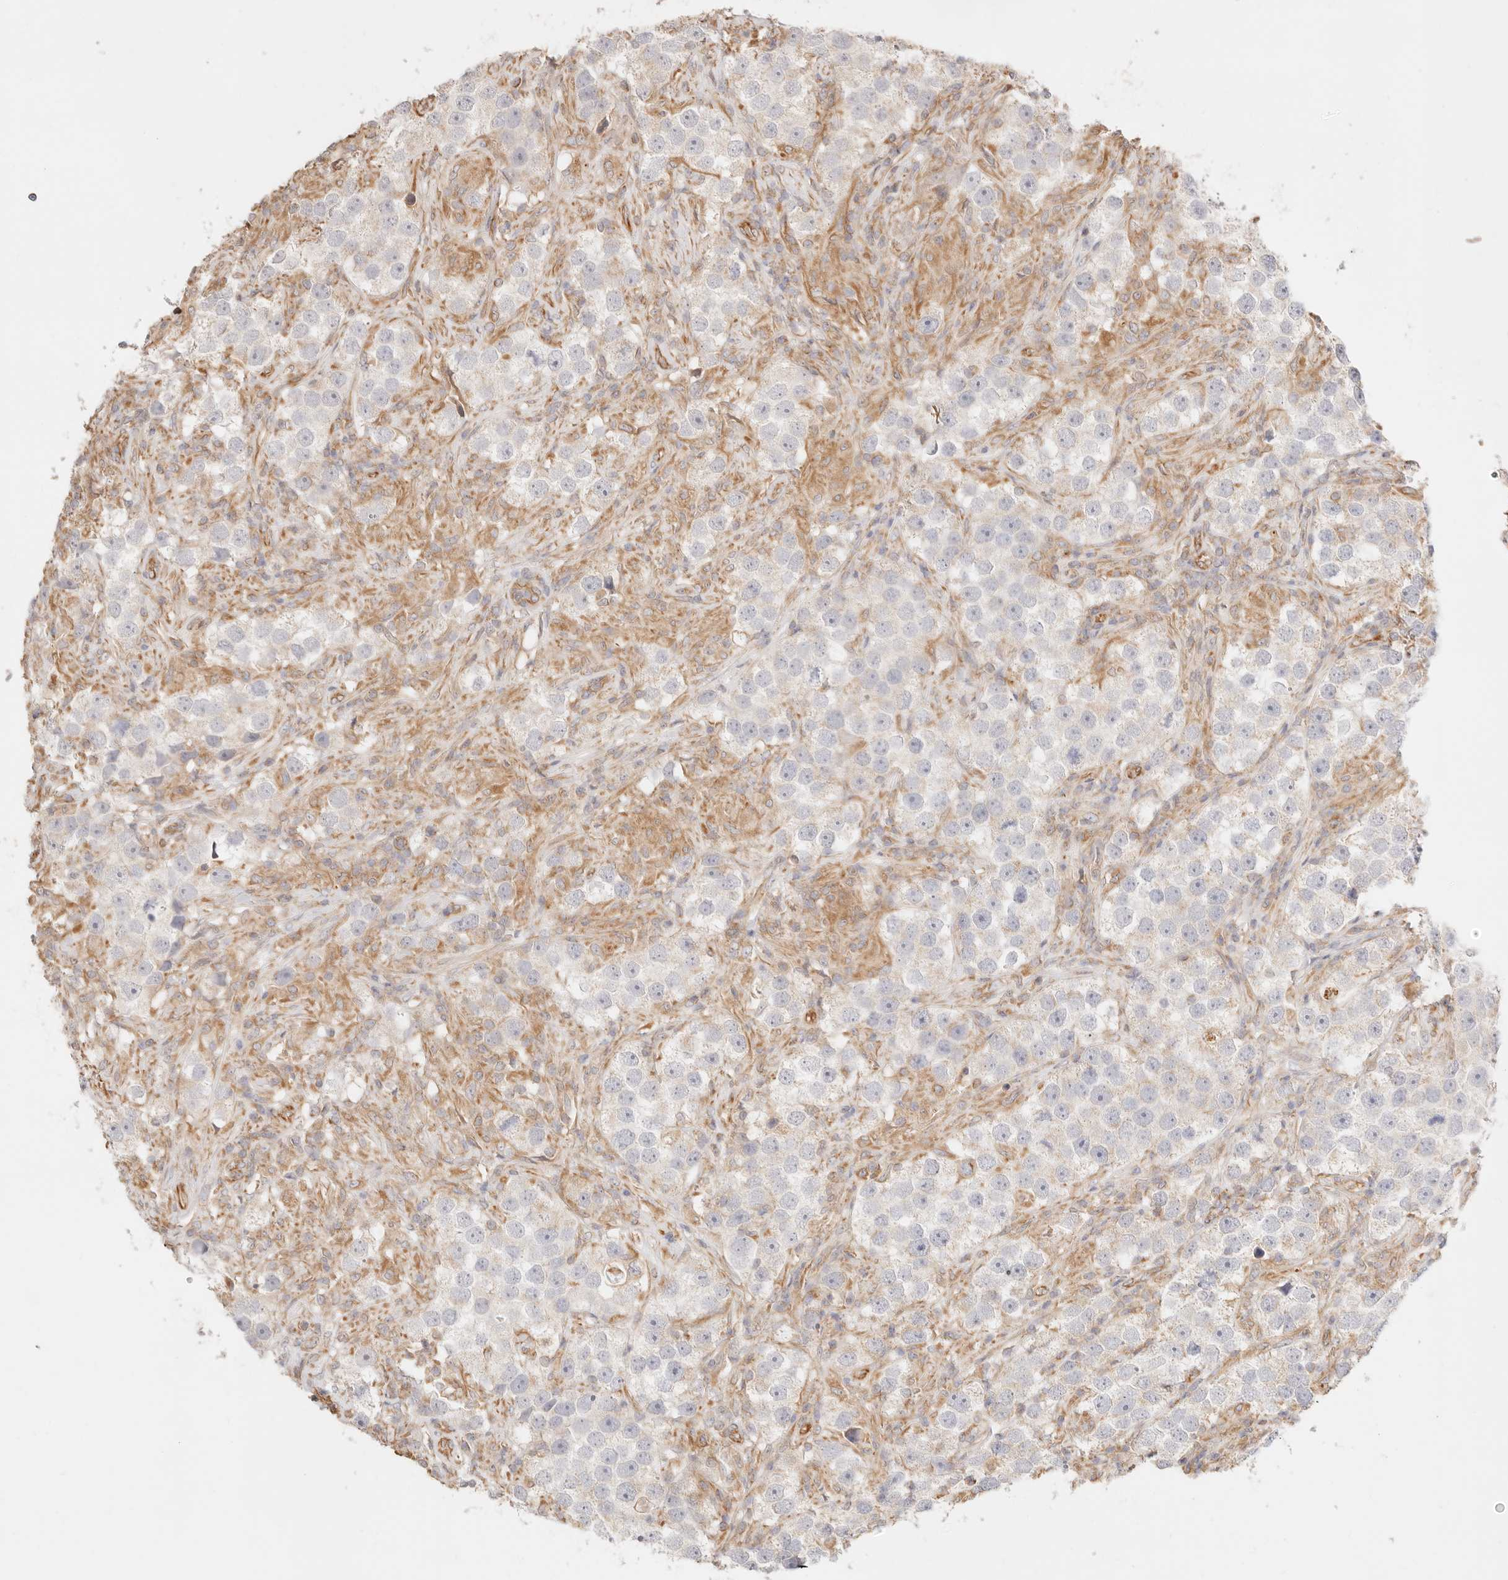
{"staining": {"intensity": "negative", "quantity": "none", "location": "none"}, "tissue": "testis cancer", "cell_type": "Tumor cells", "image_type": "cancer", "snomed": [{"axis": "morphology", "description": "Seminoma, NOS"}, {"axis": "topography", "description": "Testis"}], "caption": "IHC of human testis cancer shows no positivity in tumor cells. The staining is performed using DAB (3,3'-diaminobenzidine) brown chromogen with nuclei counter-stained in using hematoxylin.", "gene": "ZC3H11A", "patient": {"sex": "male", "age": 49}}